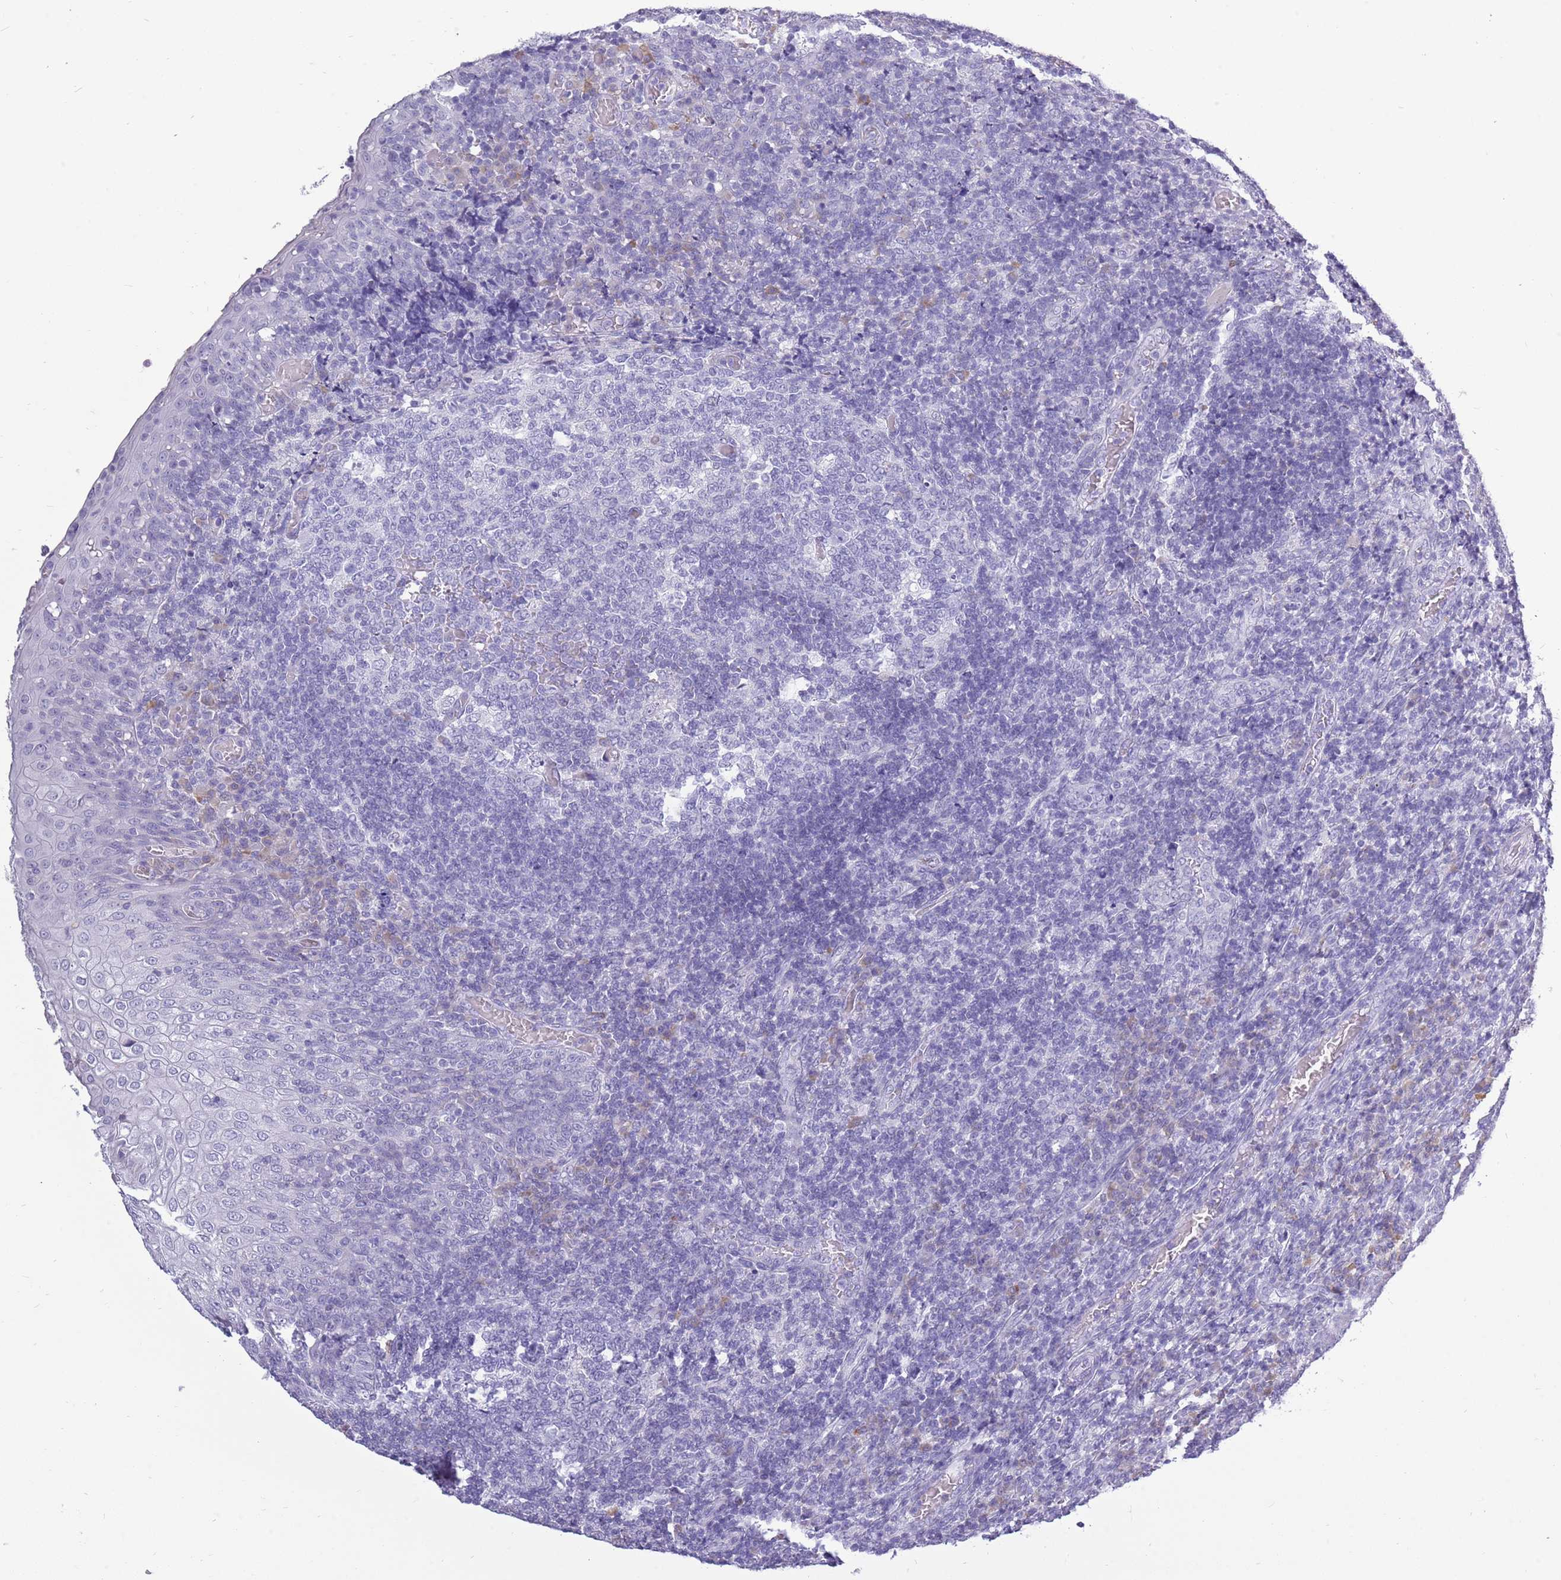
{"staining": {"intensity": "negative", "quantity": "none", "location": "none"}, "tissue": "tonsil", "cell_type": "Germinal center cells", "image_type": "normal", "snomed": [{"axis": "morphology", "description": "Normal tissue, NOS"}, {"axis": "topography", "description": "Tonsil"}], "caption": "The histopathology image displays no significant positivity in germinal center cells of tonsil.", "gene": "ZNF425", "patient": {"sex": "female", "age": 19}}